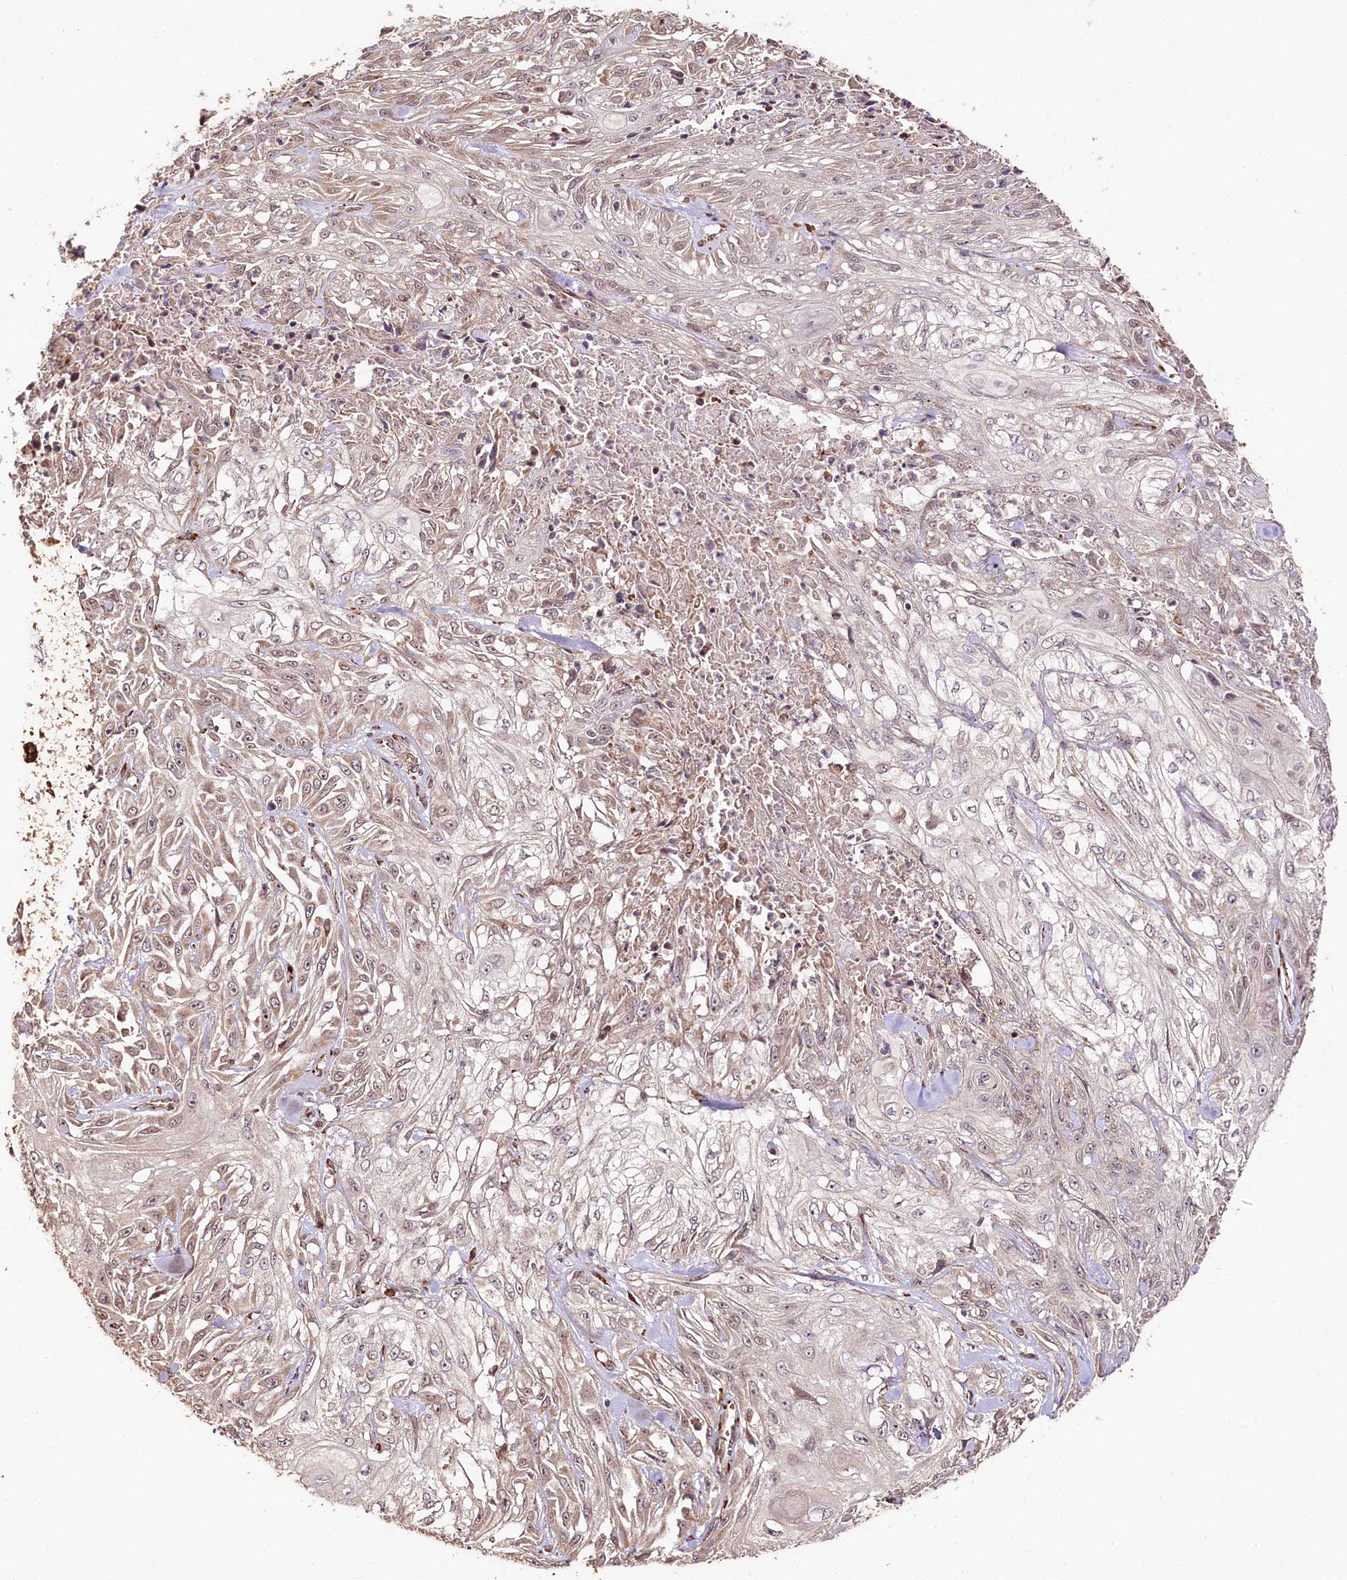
{"staining": {"intensity": "weak", "quantity": "25%-75%", "location": "cytoplasmic/membranous"}, "tissue": "skin cancer", "cell_type": "Tumor cells", "image_type": "cancer", "snomed": [{"axis": "morphology", "description": "Squamous cell carcinoma, NOS"}, {"axis": "morphology", "description": "Squamous cell carcinoma, metastatic, NOS"}, {"axis": "topography", "description": "Skin"}, {"axis": "topography", "description": "Lymph node"}], "caption": "Immunohistochemical staining of human skin cancer displays low levels of weak cytoplasmic/membranous positivity in about 25%-75% of tumor cells. The staining is performed using DAB (3,3'-diaminobenzidine) brown chromogen to label protein expression. The nuclei are counter-stained blue using hematoxylin.", "gene": "ENSG00000144785", "patient": {"sex": "male", "age": 75}}